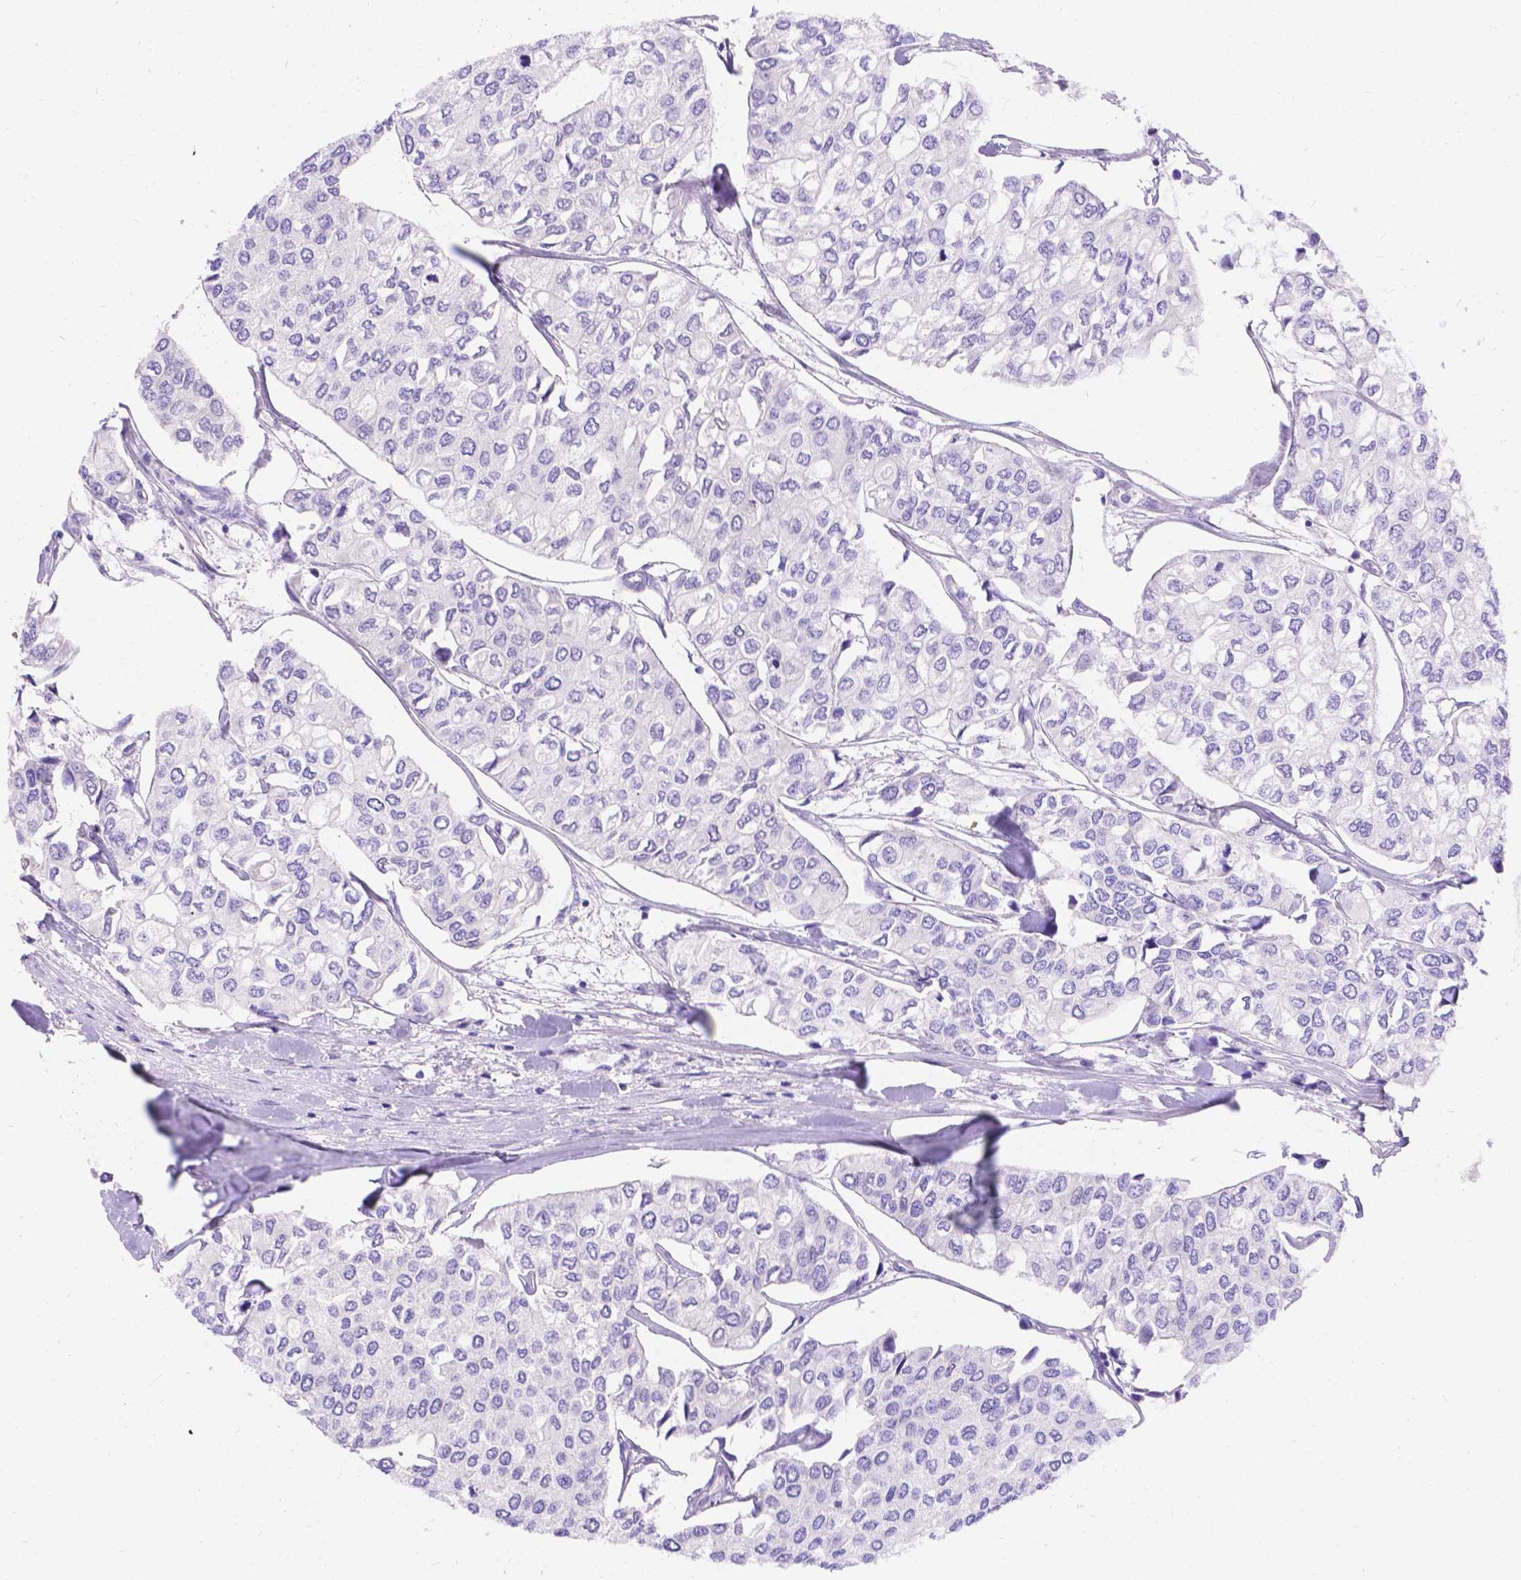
{"staining": {"intensity": "negative", "quantity": "none", "location": "none"}, "tissue": "urothelial cancer", "cell_type": "Tumor cells", "image_type": "cancer", "snomed": [{"axis": "morphology", "description": "Urothelial carcinoma, High grade"}, {"axis": "topography", "description": "Urinary bladder"}], "caption": "Tumor cells are negative for protein expression in human urothelial cancer.", "gene": "PALS1", "patient": {"sex": "male", "age": 73}}